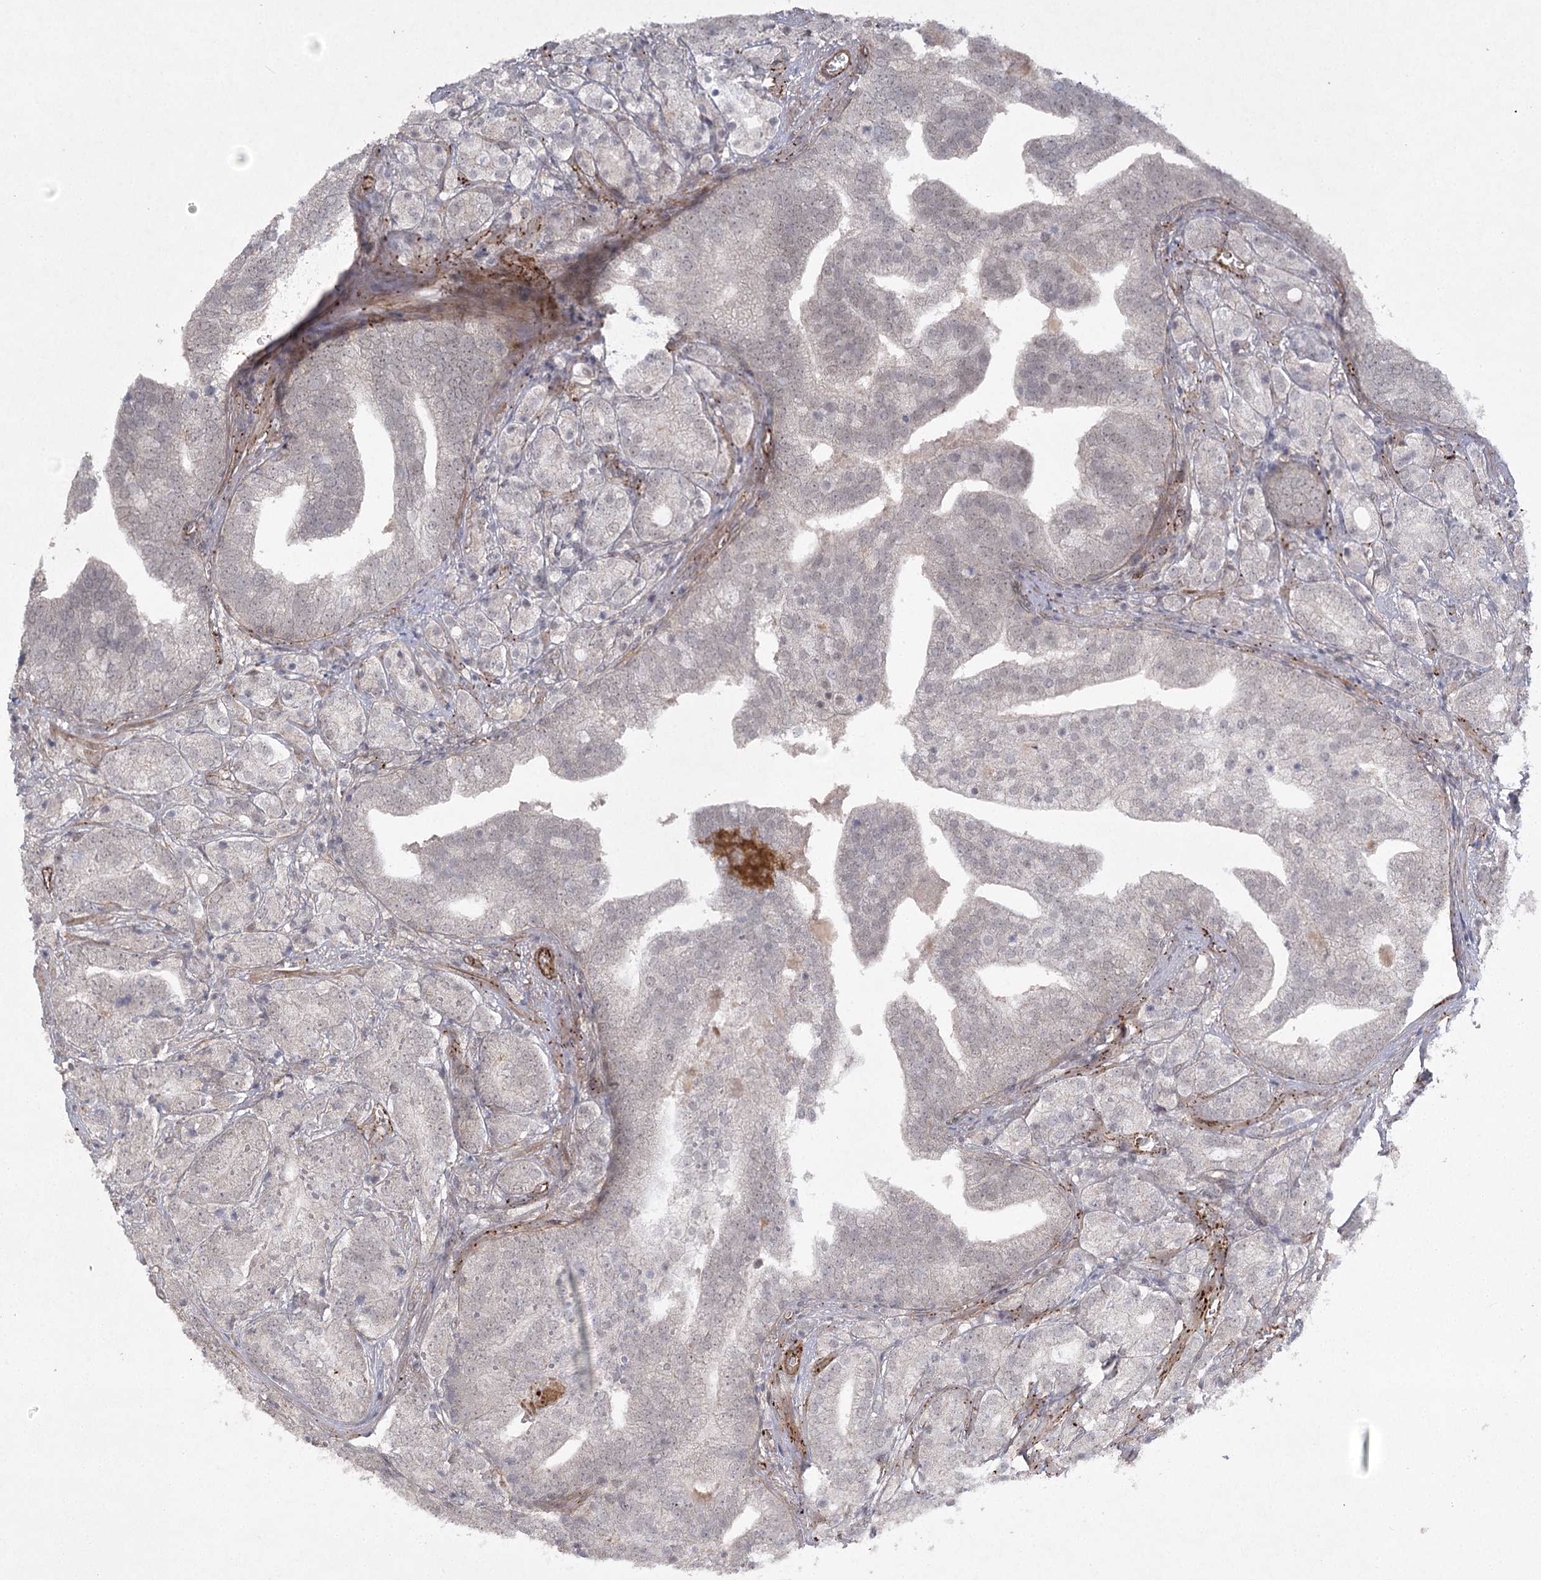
{"staining": {"intensity": "negative", "quantity": "none", "location": "none"}, "tissue": "prostate cancer", "cell_type": "Tumor cells", "image_type": "cancer", "snomed": [{"axis": "morphology", "description": "Adenocarcinoma, High grade"}, {"axis": "topography", "description": "Prostate"}], "caption": "Immunohistochemistry (IHC) photomicrograph of human prostate cancer (high-grade adenocarcinoma) stained for a protein (brown), which displays no expression in tumor cells.", "gene": "AMTN", "patient": {"sex": "male", "age": 57}}